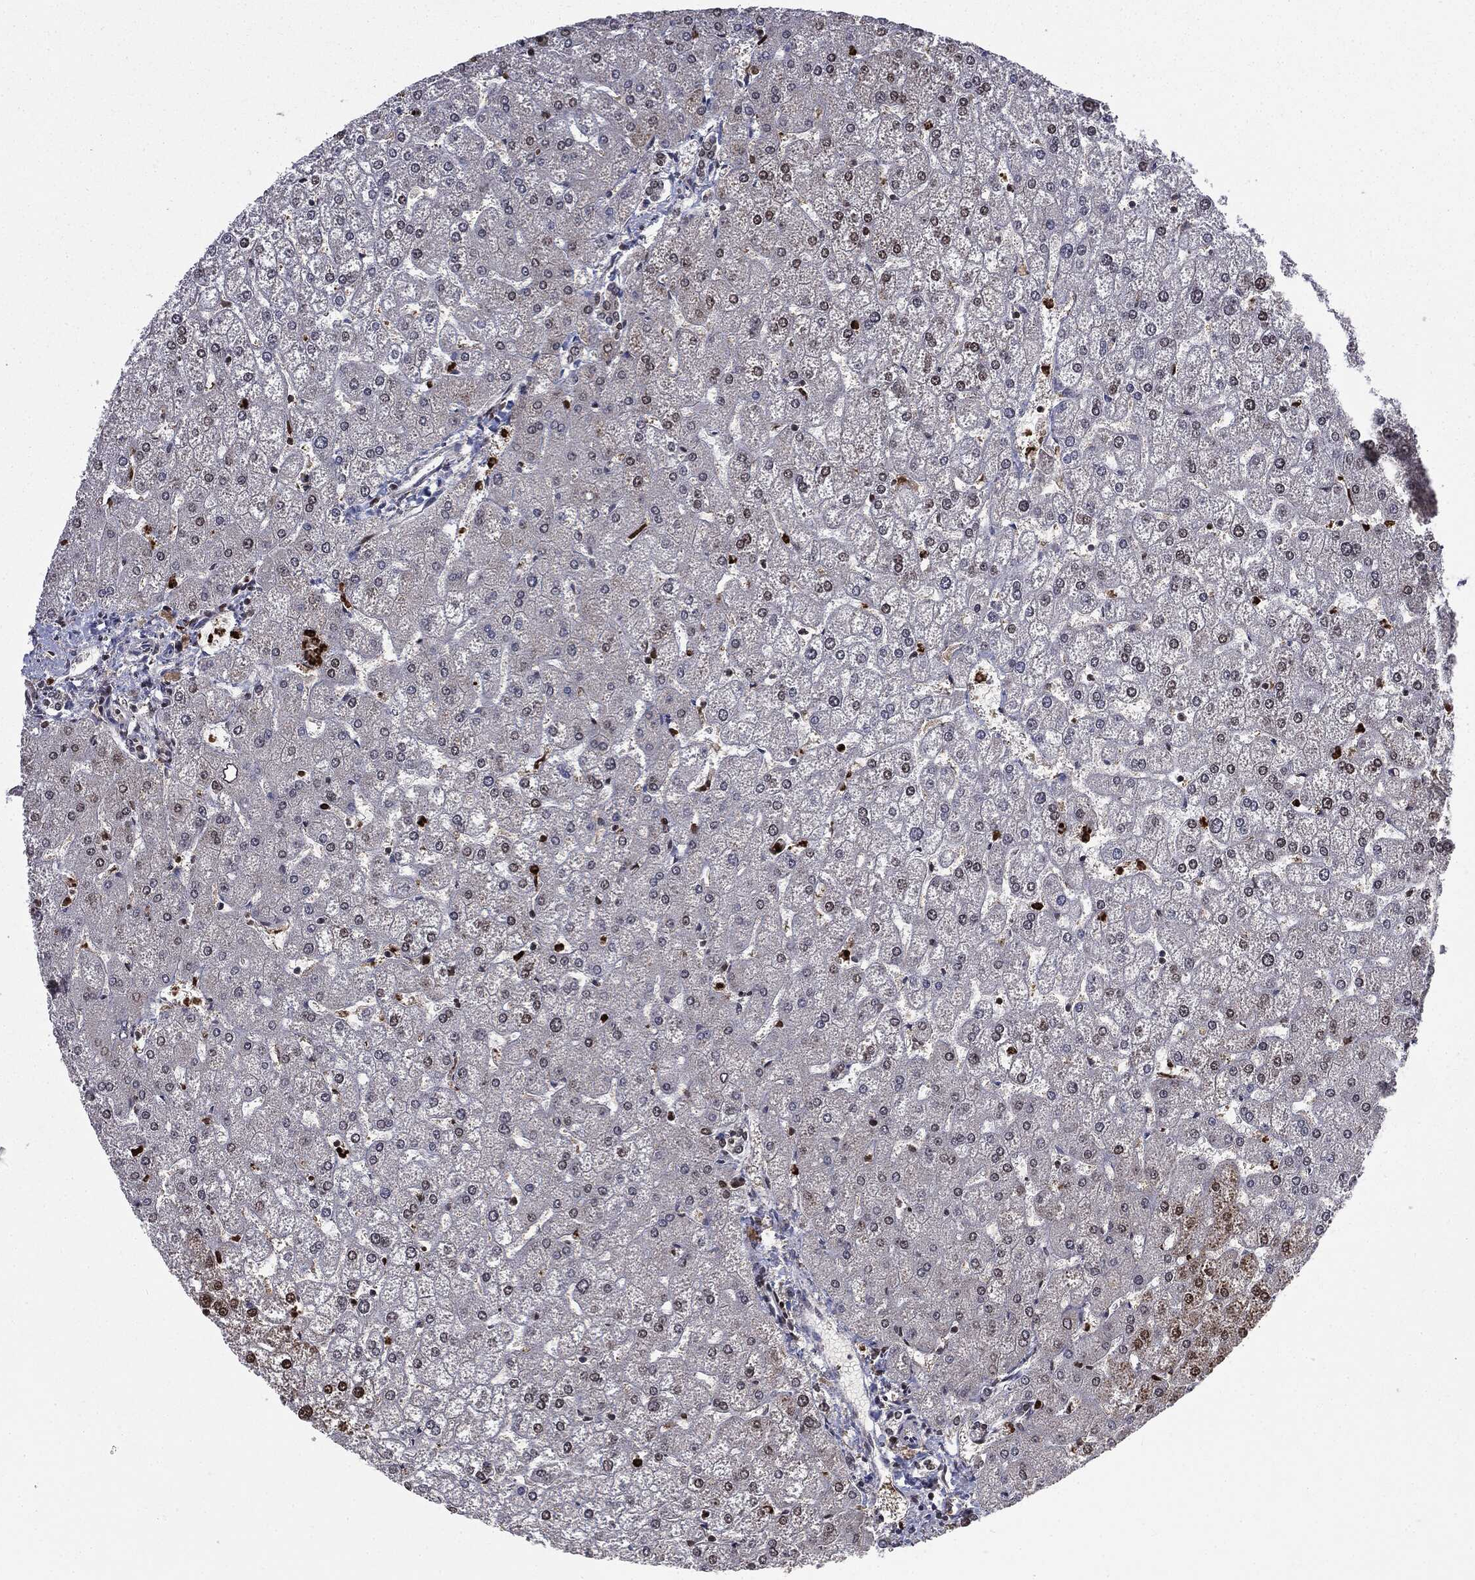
{"staining": {"intensity": "negative", "quantity": "none", "location": "none"}, "tissue": "liver", "cell_type": "Cholangiocytes", "image_type": "normal", "snomed": [{"axis": "morphology", "description": "Normal tissue, NOS"}, {"axis": "topography", "description": "Liver"}], "caption": "Liver stained for a protein using immunohistochemistry demonstrates no expression cholangiocytes.", "gene": "GPI", "patient": {"sex": "female", "age": 32}}